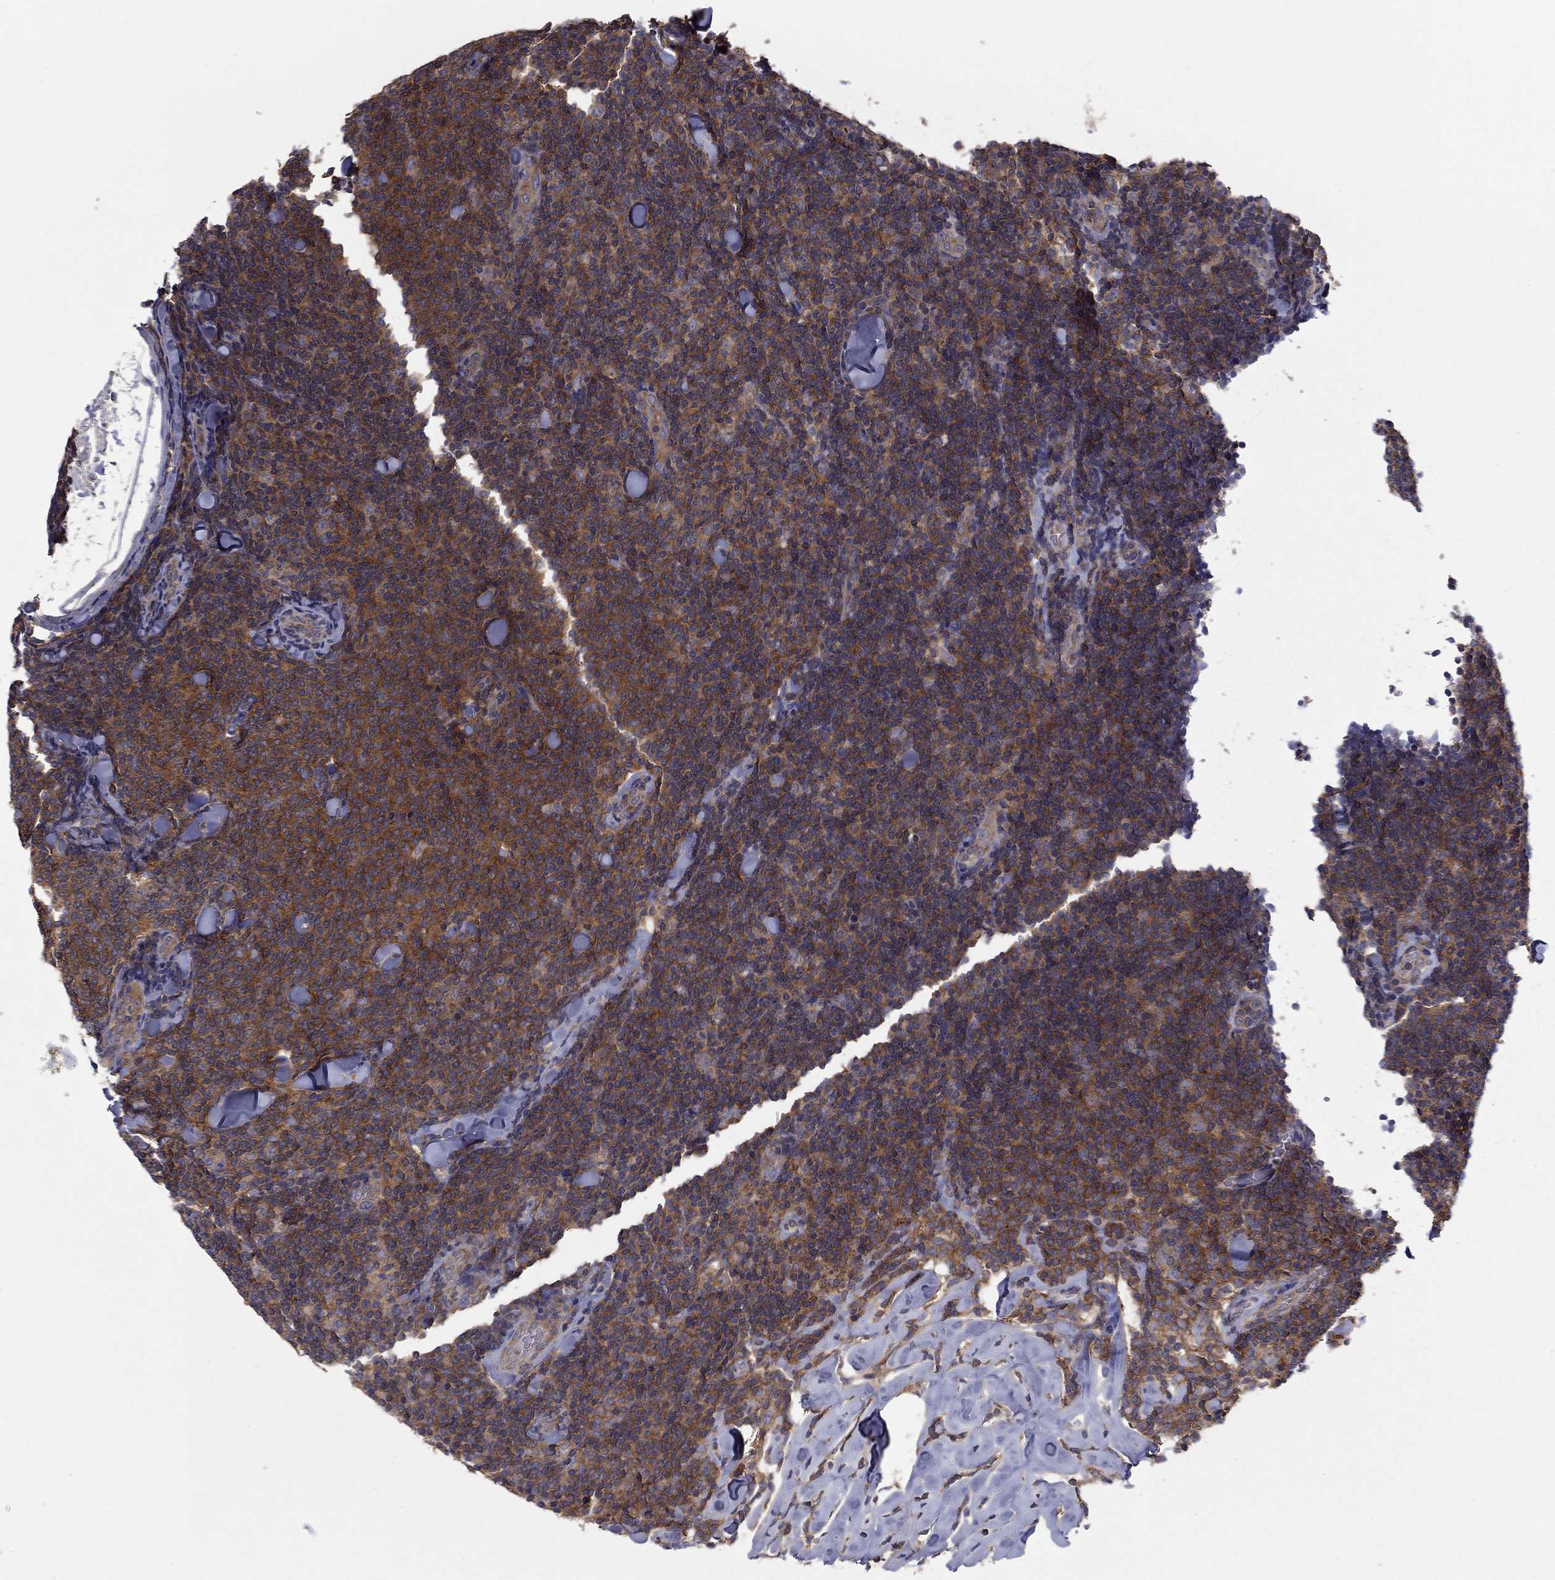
{"staining": {"intensity": "strong", "quantity": "25%-75%", "location": "cytoplasmic/membranous"}, "tissue": "lymphoma", "cell_type": "Tumor cells", "image_type": "cancer", "snomed": [{"axis": "morphology", "description": "Malignant lymphoma, non-Hodgkin's type, Low grade"}, {"axis": "topography", "description": "Lymph node"}], "caption": "The histopathology image displays a brown stain indicating the presence of a protein in the cytoplasmic/membranous of tumor cells in lymphoma. (DAB IHC with brightfield microscopy, high magnification).", "gene": "RNF123", "patient": {"sex": "female", "age": 56}}